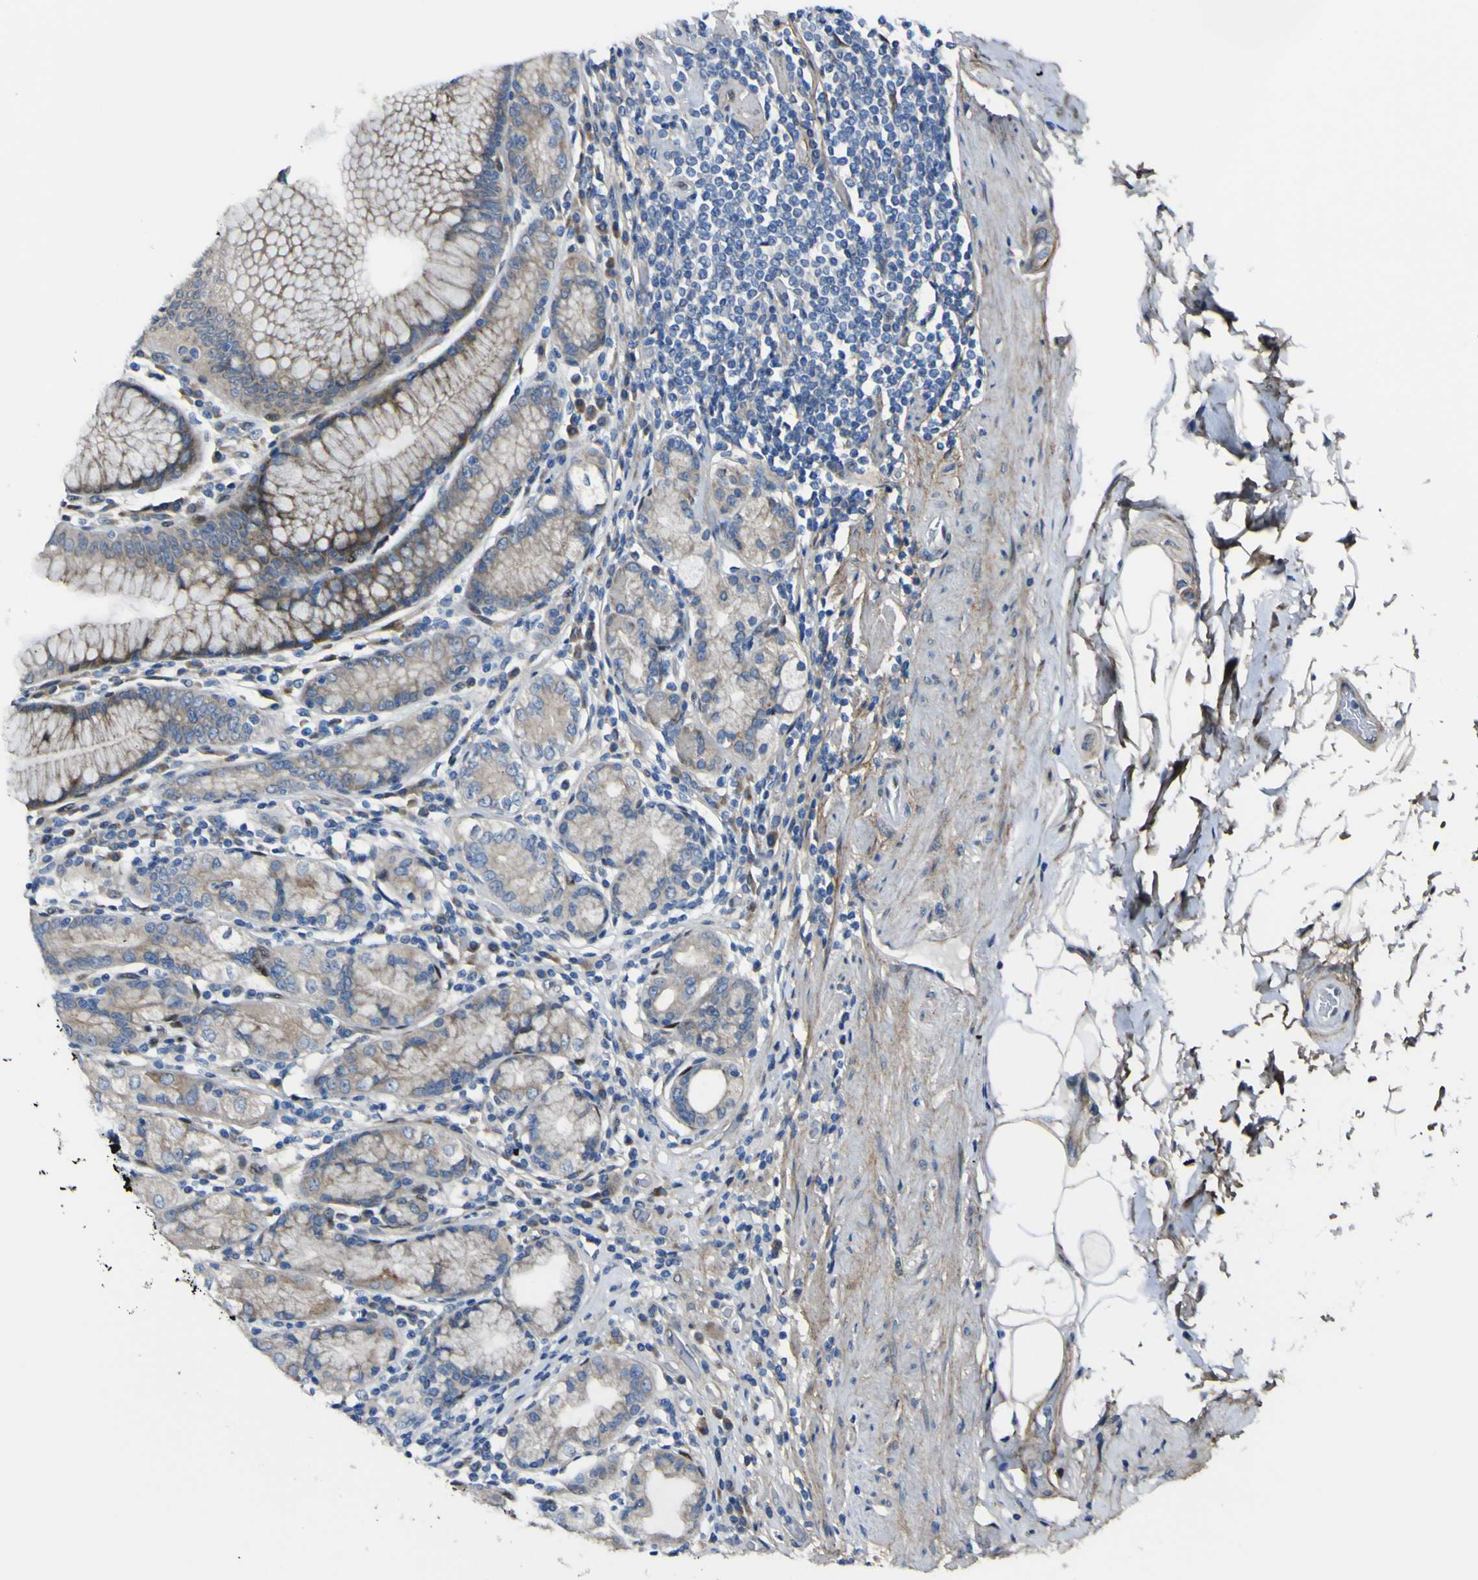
{"staining": {"intensity": "moderate", "quantity": "25%-75%", "location": "cytoplasmic/membranous"}, "tissue": "stomach", "cell_type": "Glandular cells", "image_type": "normal", "snomed": [{"axis": "morphology", "description": "Normal tissue, NOS"}, {"axis": "topography", "description": "Stomach, lower"}], "caption": "IHC of benign stomach shows medium levels of moderate cytoplasmic/membranous staining in about 25%-75% of glandular cells.", "gene": "LRRN1", "patient": {"sex": "female", "age": 76}}